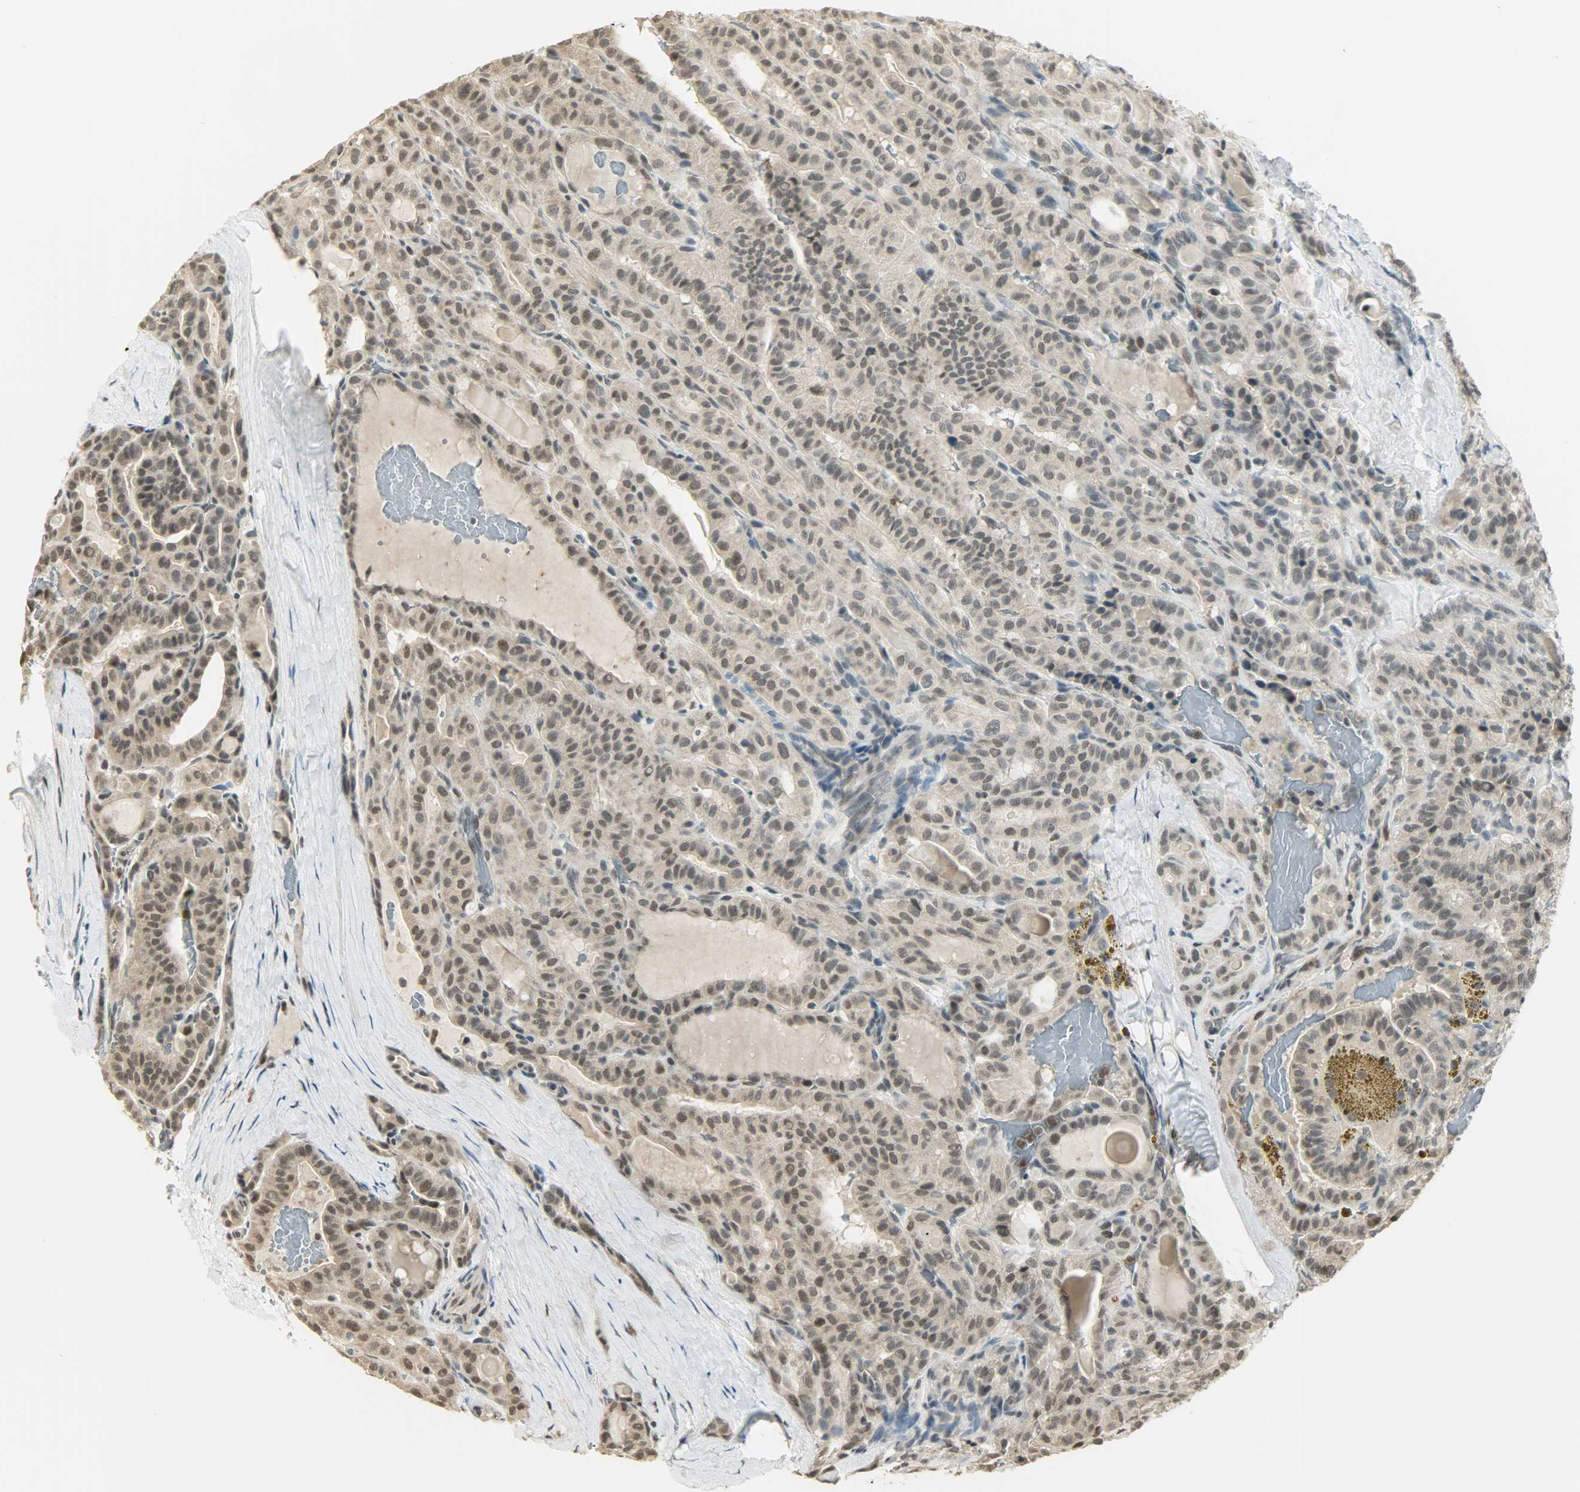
{"staining": {"intensity": "weak", "quantity": "25%-75%", "location": "nuclear"}, "tissue": "thyroid cancer", "cell_type": "Tumor cells", "image_type": "cancer", "snomed": [{"axis": "morphology", "description": "Papillary adenocarcinoma, NOS"}, {"axis": "topography", "description": "Thyroid gland"}], "caption": "This is an image of IHC staining of thyroid cancer (papillary adenocarcinoma), which shows weak positivity in the nuclear of tumor cells.", "gene": "SMARCA5", "patient": {"sex": "male", "age": 77}}